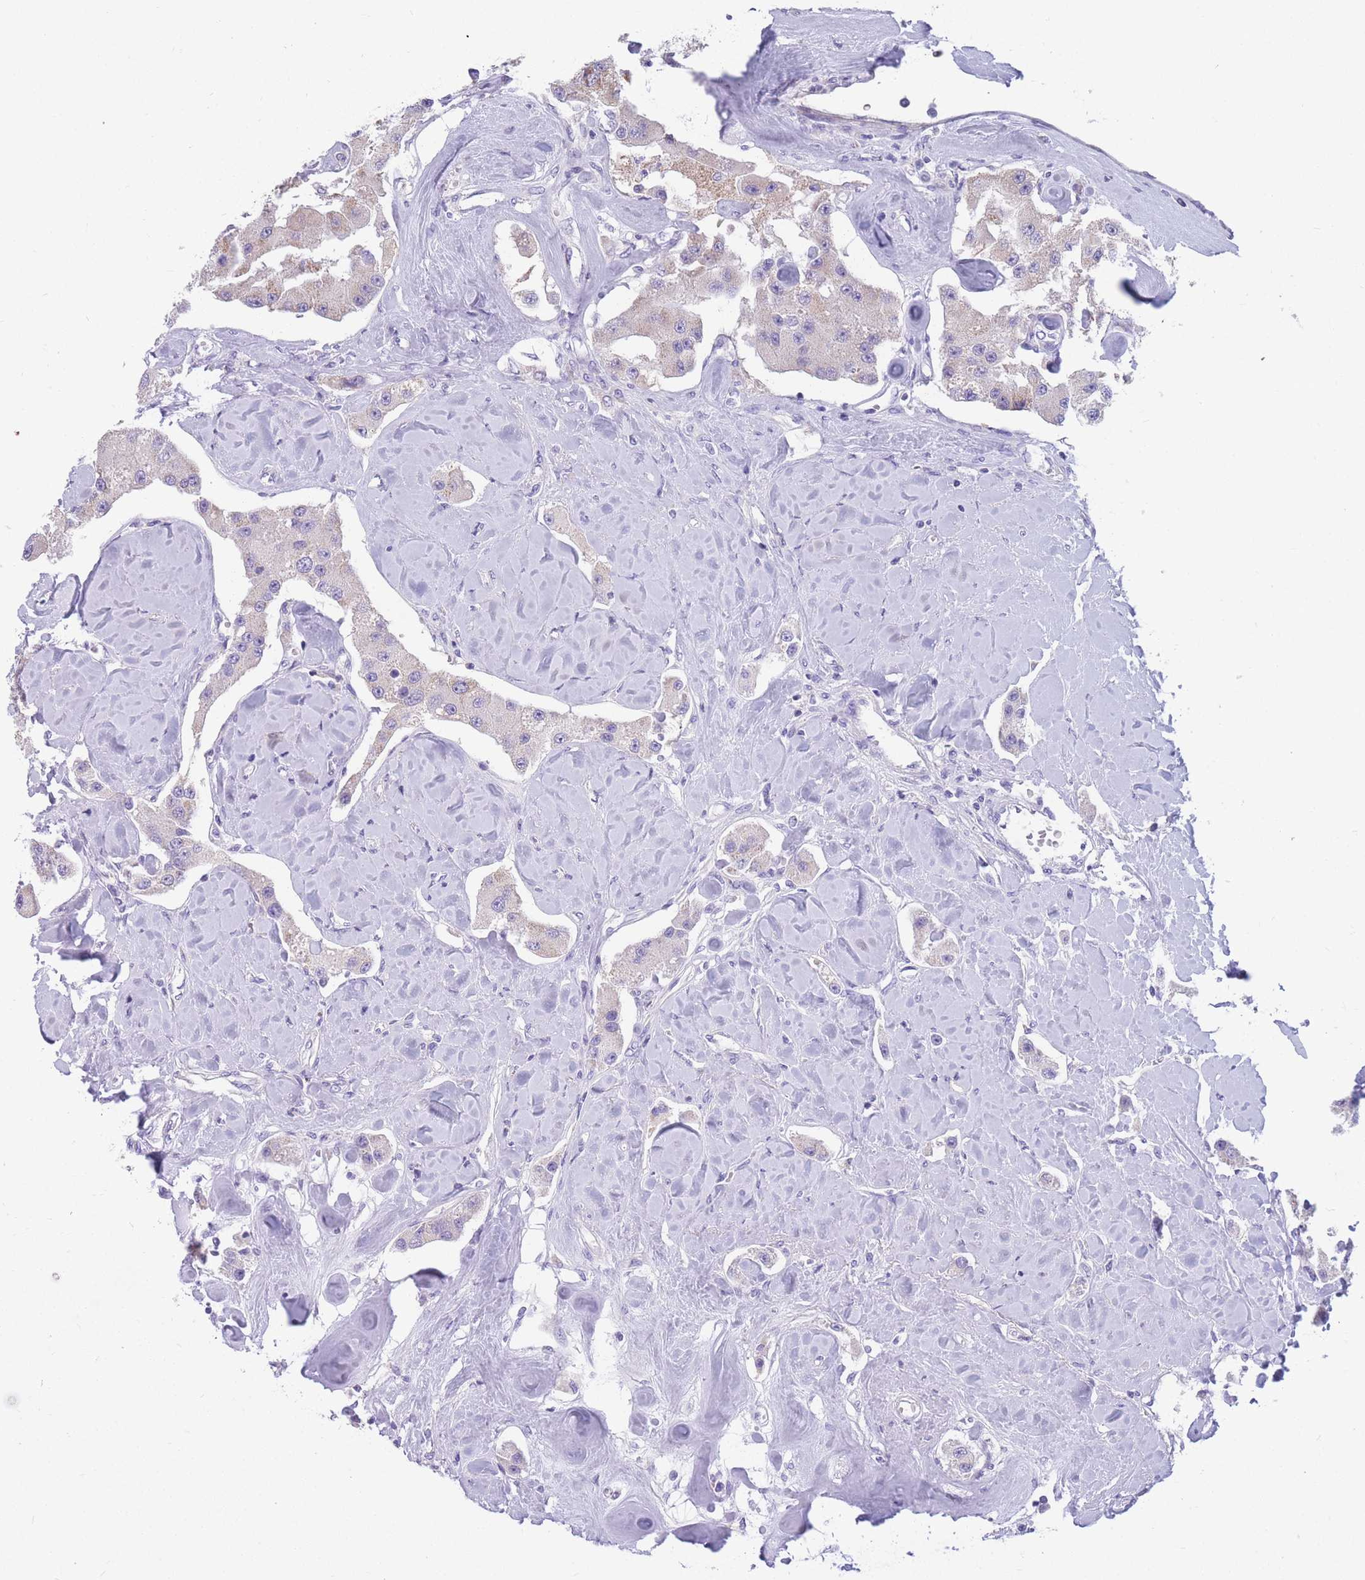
{"staining": {"intensity": "weak", "quantity": "<25%", "location": "cytoplasmic/membranous"}, "tissue": "carcinoid", "cell_type": "Tumor cells", "image_type": "cancer", "snomed": [{"axis": "morphology", "description": "Carcinoid, malignant, NOS"}, {"axis": "topography", "description": "Pancreas"}], "caption": "IHC image of neoplastic tissue: human carcinoid (malignant) stained with DAB exhibits no significant protein staining in tumor cells.", "gene": "DHRS11", "patient": {"sex": "male", "age": 41}}